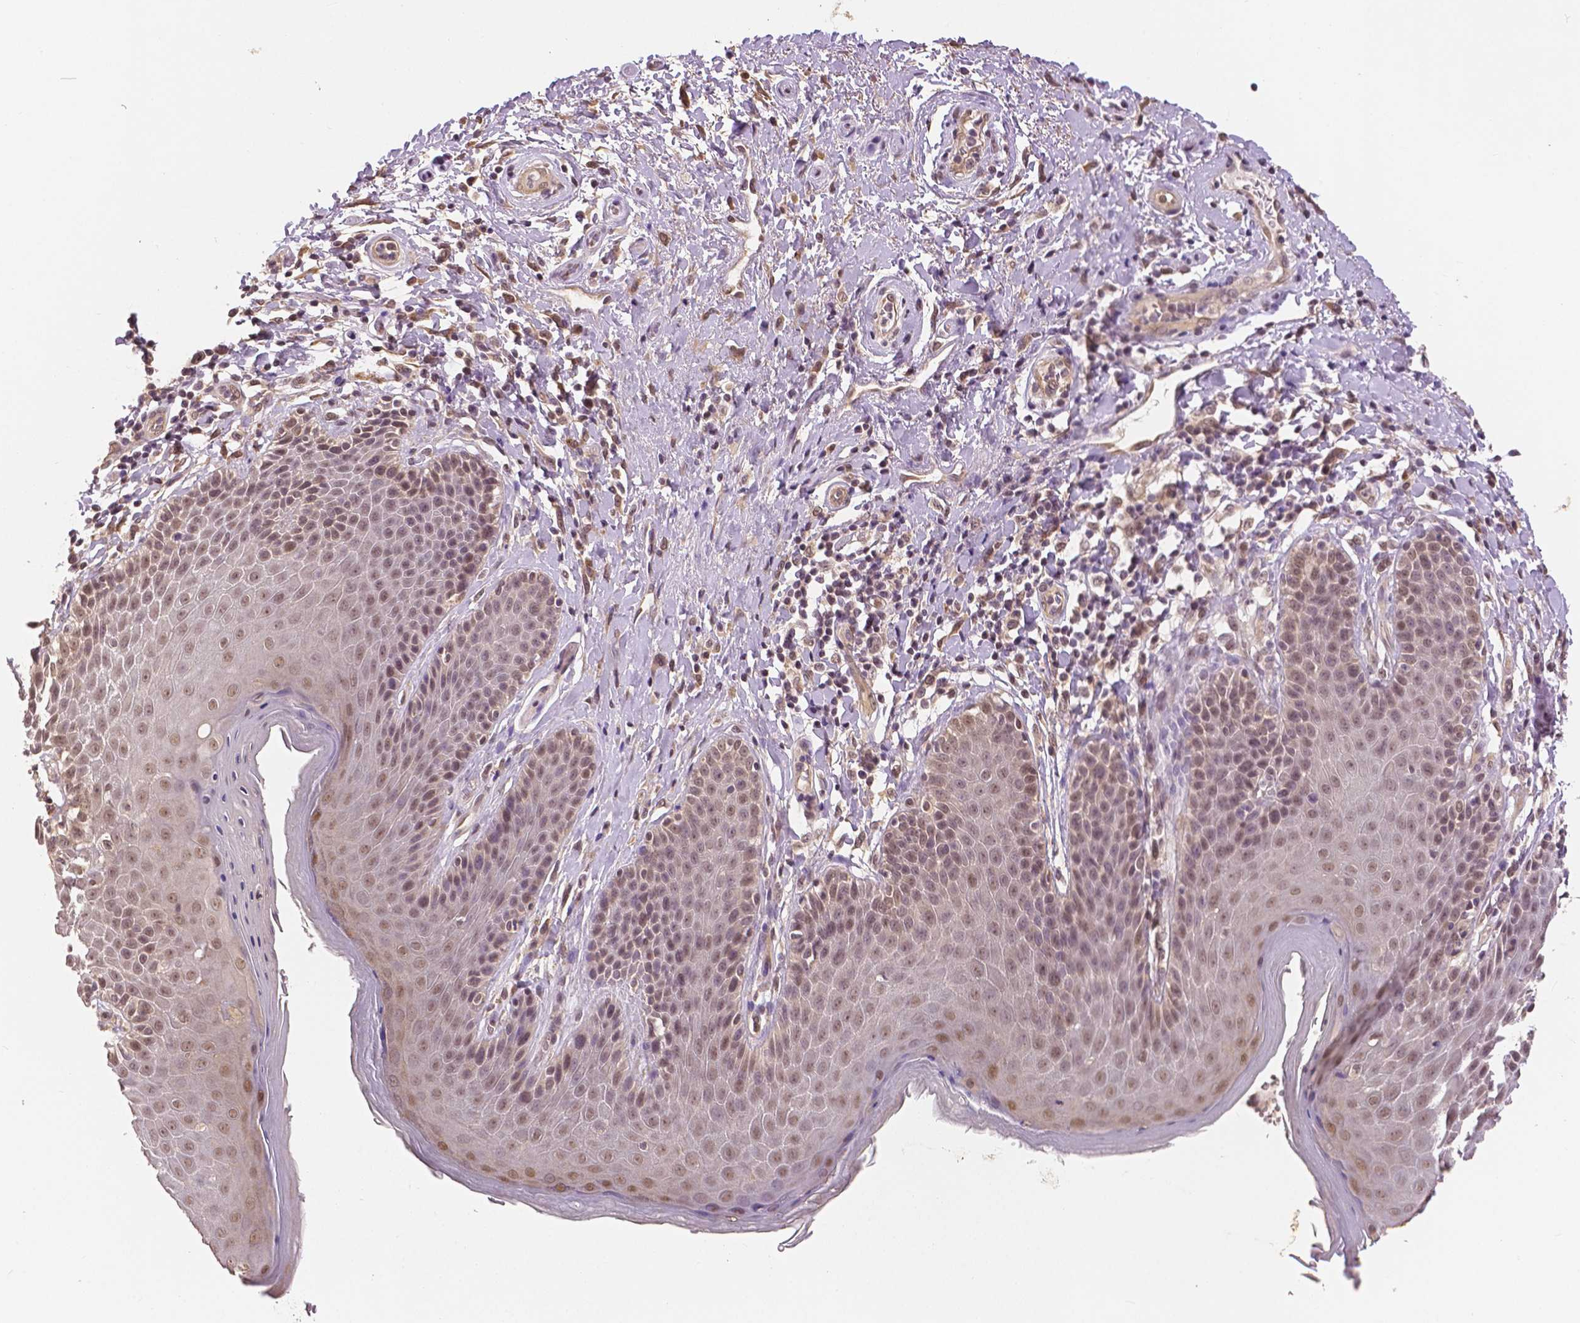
{"staining": {"intensity": "moderate", "quantity": "<25%", "location": "nuclear"}, "tissue": "skin", "cell_type": "Epidermal cells", "image_type": "normal", "snomed": [{"axis": "morphology", "description": "Normal tissue, NOS"}, {"axis": "topography", "description": "Anal"}, {"axis": "topography", "description": "Peripheral nerve tissue"}], "caption": "This image demonstrates IHC staining of benign human skin, with low moderate nuclear positivity in about <25% of epidermal cells.", "gene": "MAP1LC3B", "patient": {"sex": "male", "age": 51}}